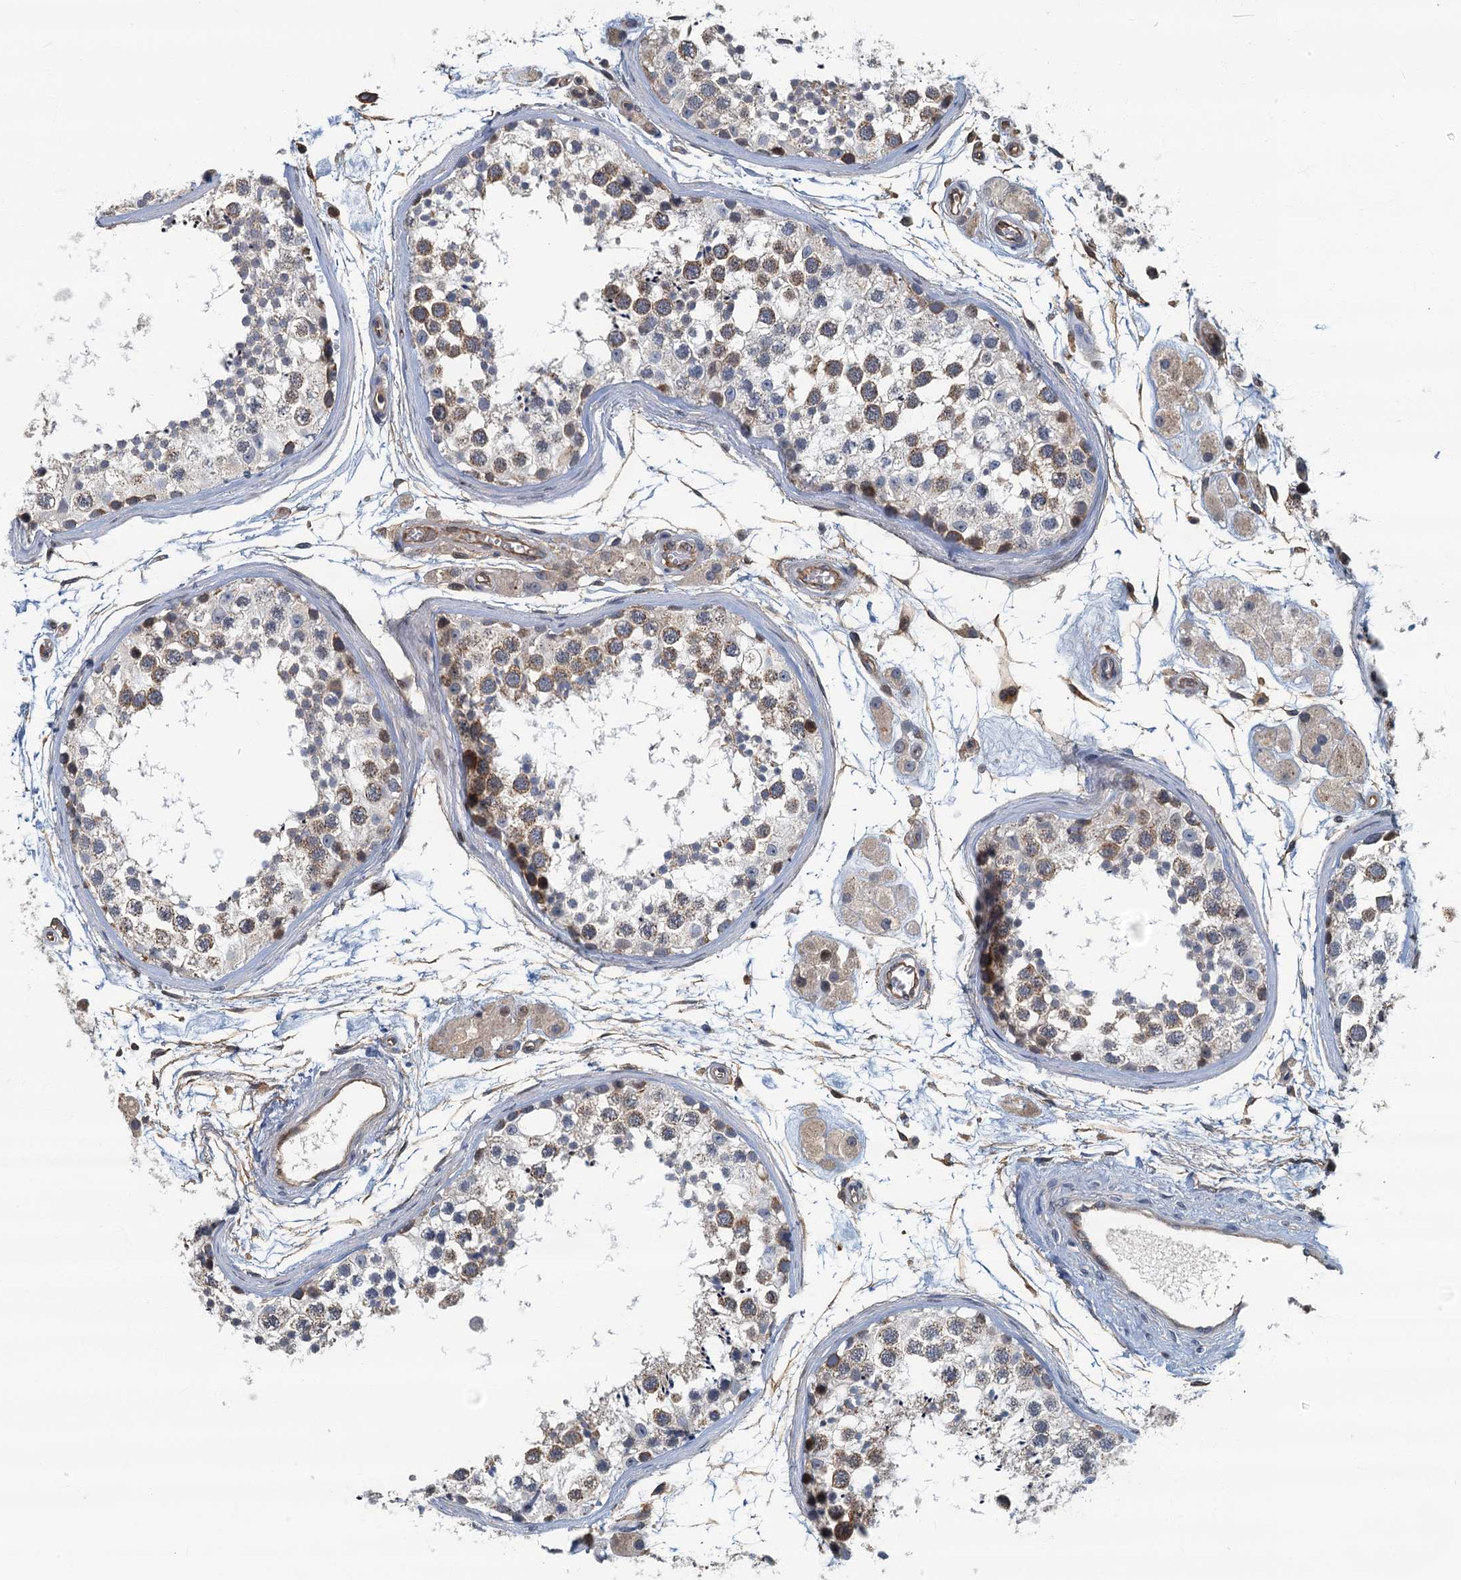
{"staining": {"intensity": "moderate", "quantity": "<25%", "location": "cytoplasmic/membranous"}, "tissue": "testis", "cell_type": "Cells in seminiferous ducts", "image_type": "normal", "snomed": [{"axis": "morphology", "description": "Normal tissue, NOS"}, {"axis": "topography", "description": "Testis"}], "caption": "Cells in seminiferous ducts demonstrate moderate cytoplasmic/membranous expression in about <25% of cells in benign testis.", "gene": "CKAP2L", "patient": {"sex": "male", "age": 56}}